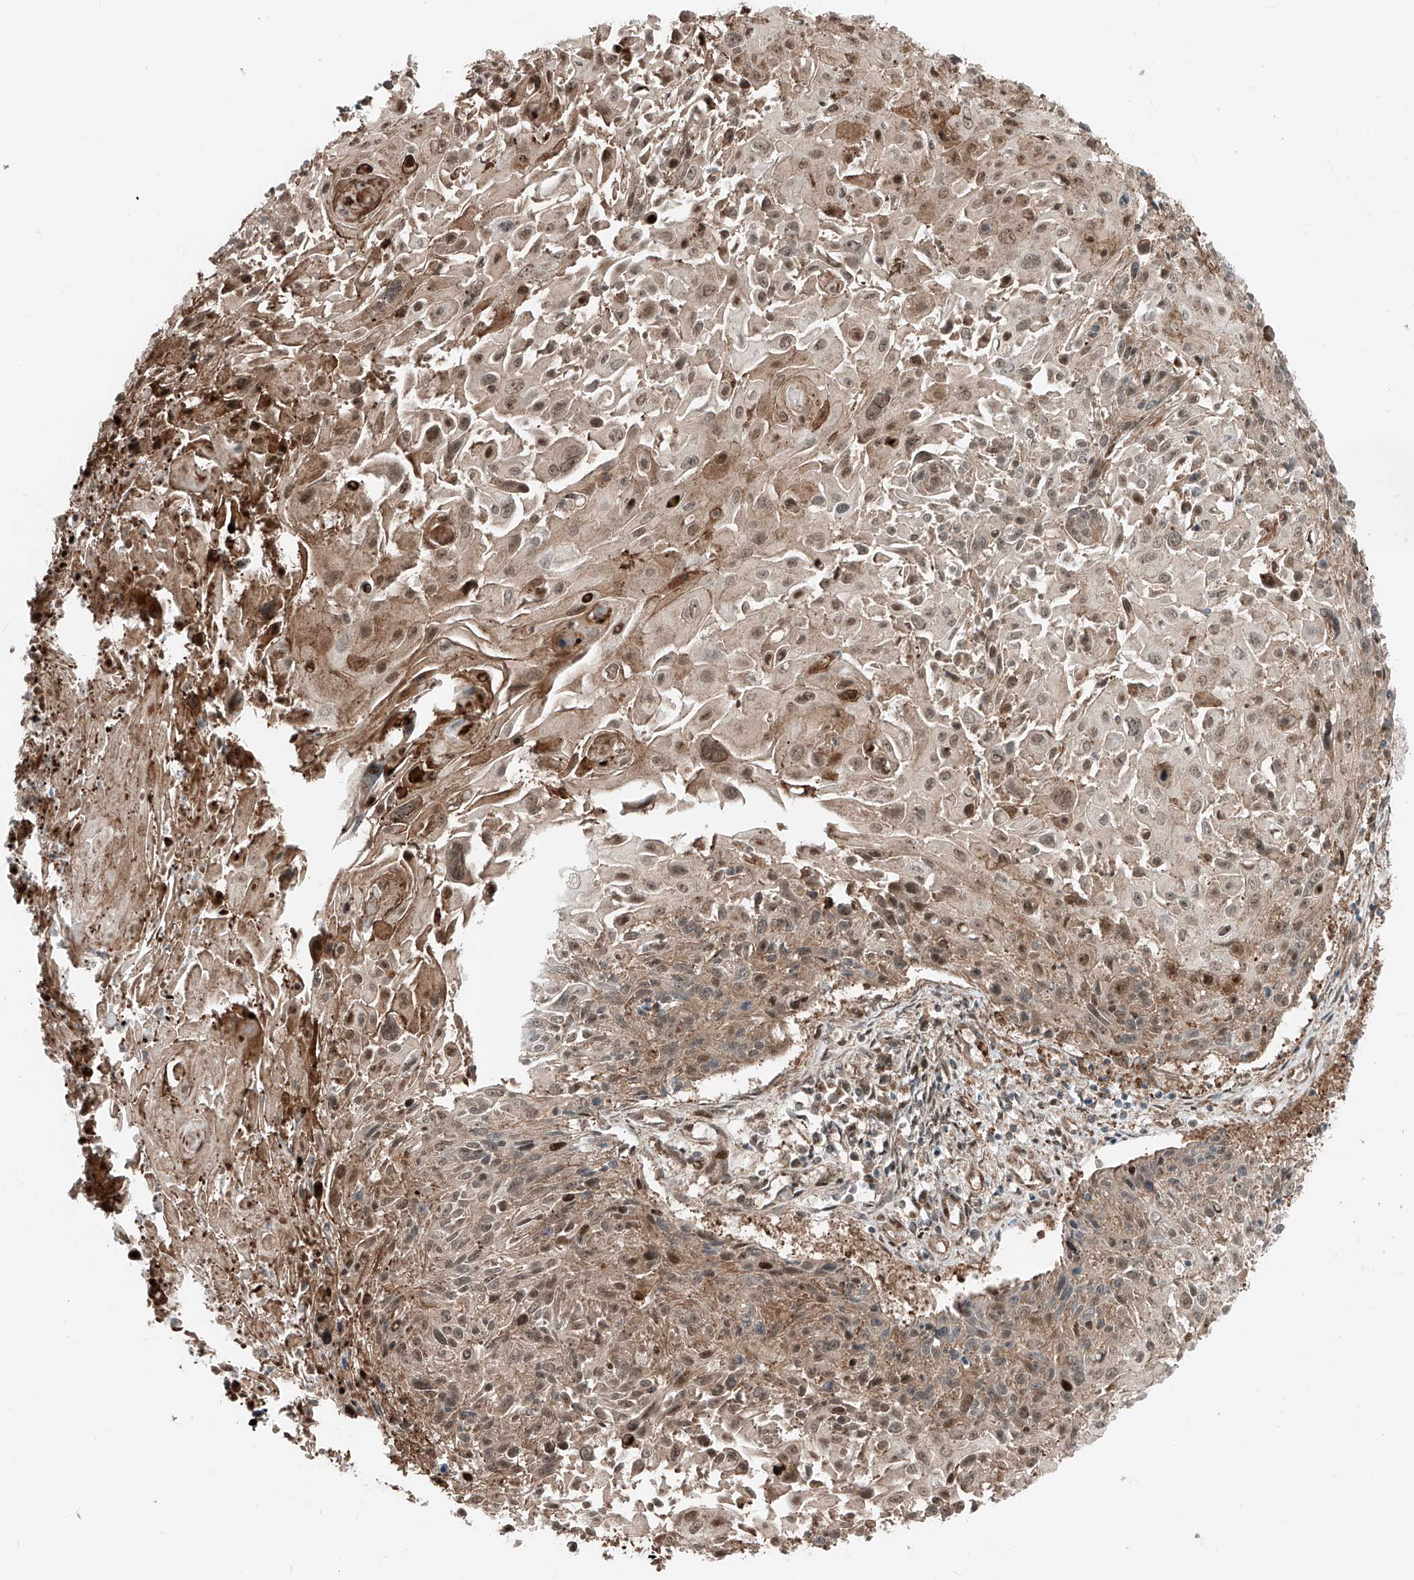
{"staining": {"intensity": "moderate", "quantity": ">75%", "location": "cytoplasmic/membranous,nuclear"}, "tissue": "cervical cancer", "cell_type": "Tumor cells", "image_type": "cancer", "snomed": [{"axis": "morphology", "description": "Squamous cell carcinoma, NOS"}, {"axis": "topography", "description": "Cervix"}], "caption": "Protein analysis of cervical squamous cell carcinoma tissue demonstrates moderate cytoplasmic/membranous and nuclear expression in approximately >75% of tumor cells. (brown staining indicates protein expression, while blue staining denotes nuclei).", "gene": "USP48", "patient": {"sex": "female", "age": 51}}